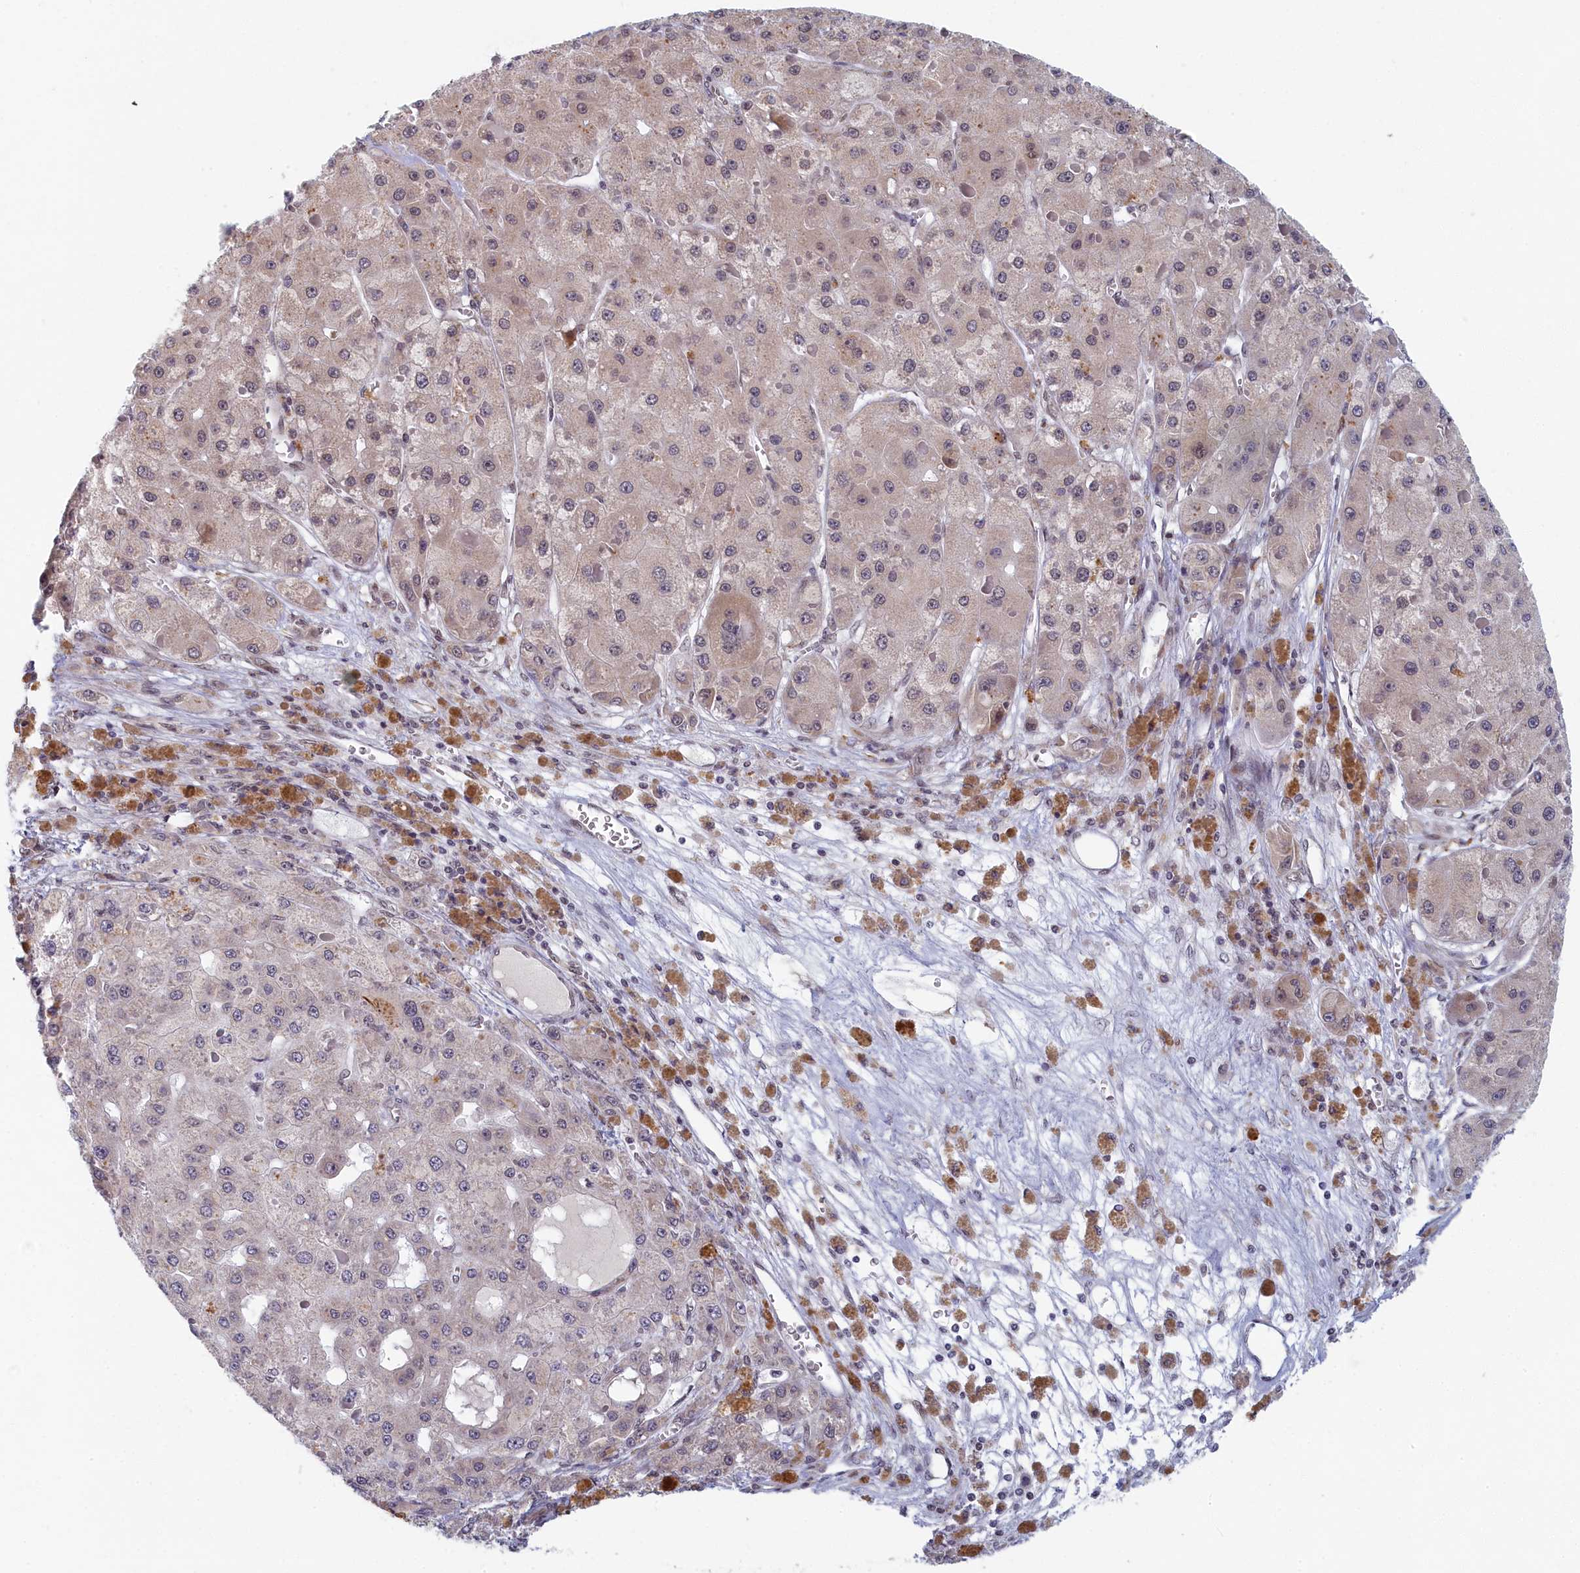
{"staining": {"intensity": "negative", "quantity": "none", "location": "none"}, "tissue": "liver cancer", "cell_type": "Tumor cells", "image_type": "cancer", "snomed": [{"axis": "morphology", "description": "Carcinoma, Hepatocellular, NOS"}, {"axis": "topography", "description": "Liver"}], "caption": "Histopathology image shows no significant protein positivity in tumor cells of liver cancer (hepatocellular carcinoma).", "gene": "DNAJC17", "patient": {"sex": "female", "age": 73}}